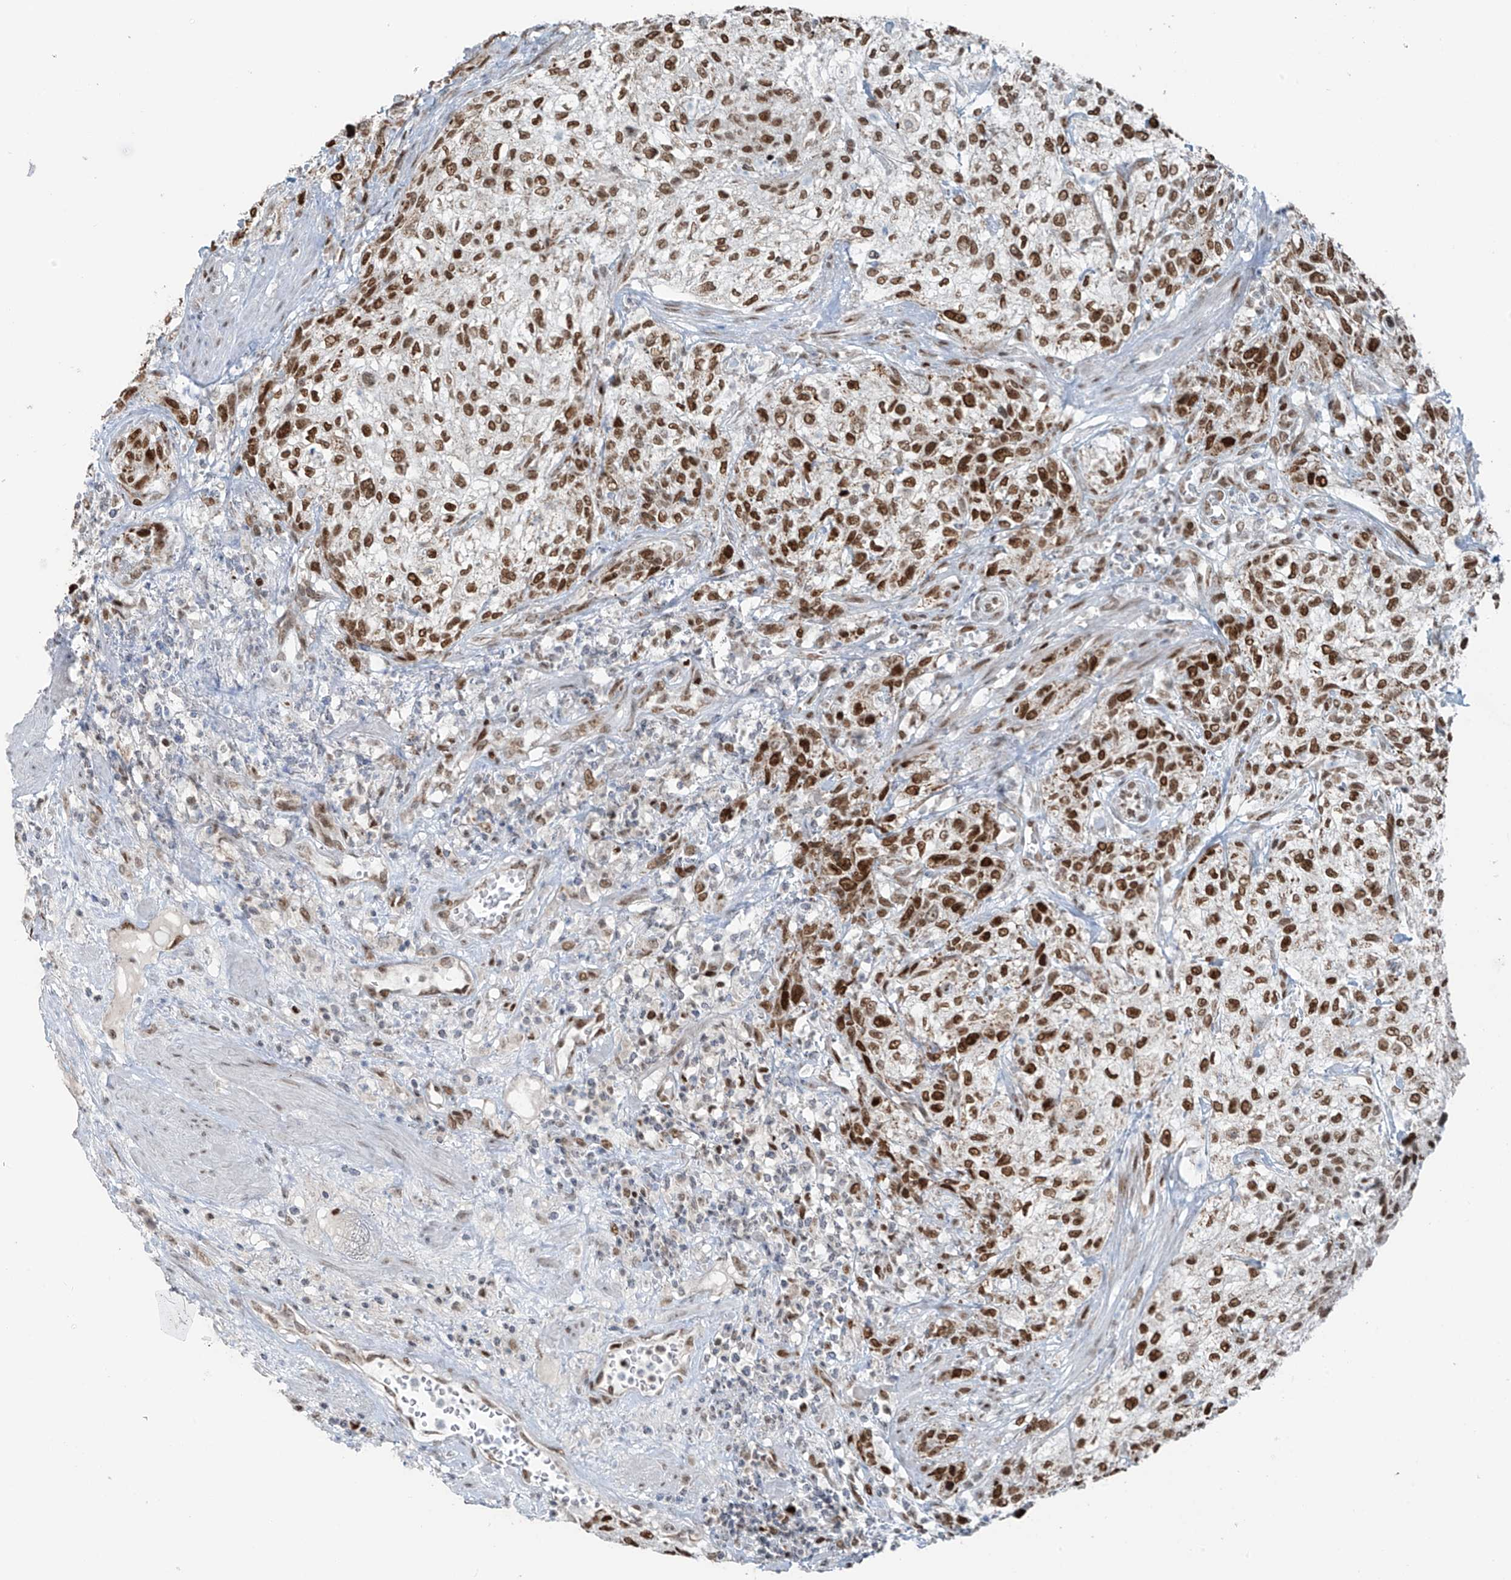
{"staining": {"intensity": "moderate", "quantity": ">75%", "location": "nuclear"}, "tissue": "urothelial cancer", "cell_type": "Tumor cells", "image_type": "cancer", "snomed": [{"axis": "morphology", "description": "Urothelial carcinoma, High grade"}, {"axis": "topography", "description": "Urinary bladder"}], "caption": "DAB immunohistochemical staining of human urothelial cancer displays moderate nuclear protein expression in about >75% of tumor cells.", "gene": "WRNIP1", "patient": {"sex": "male", "age": 35}}